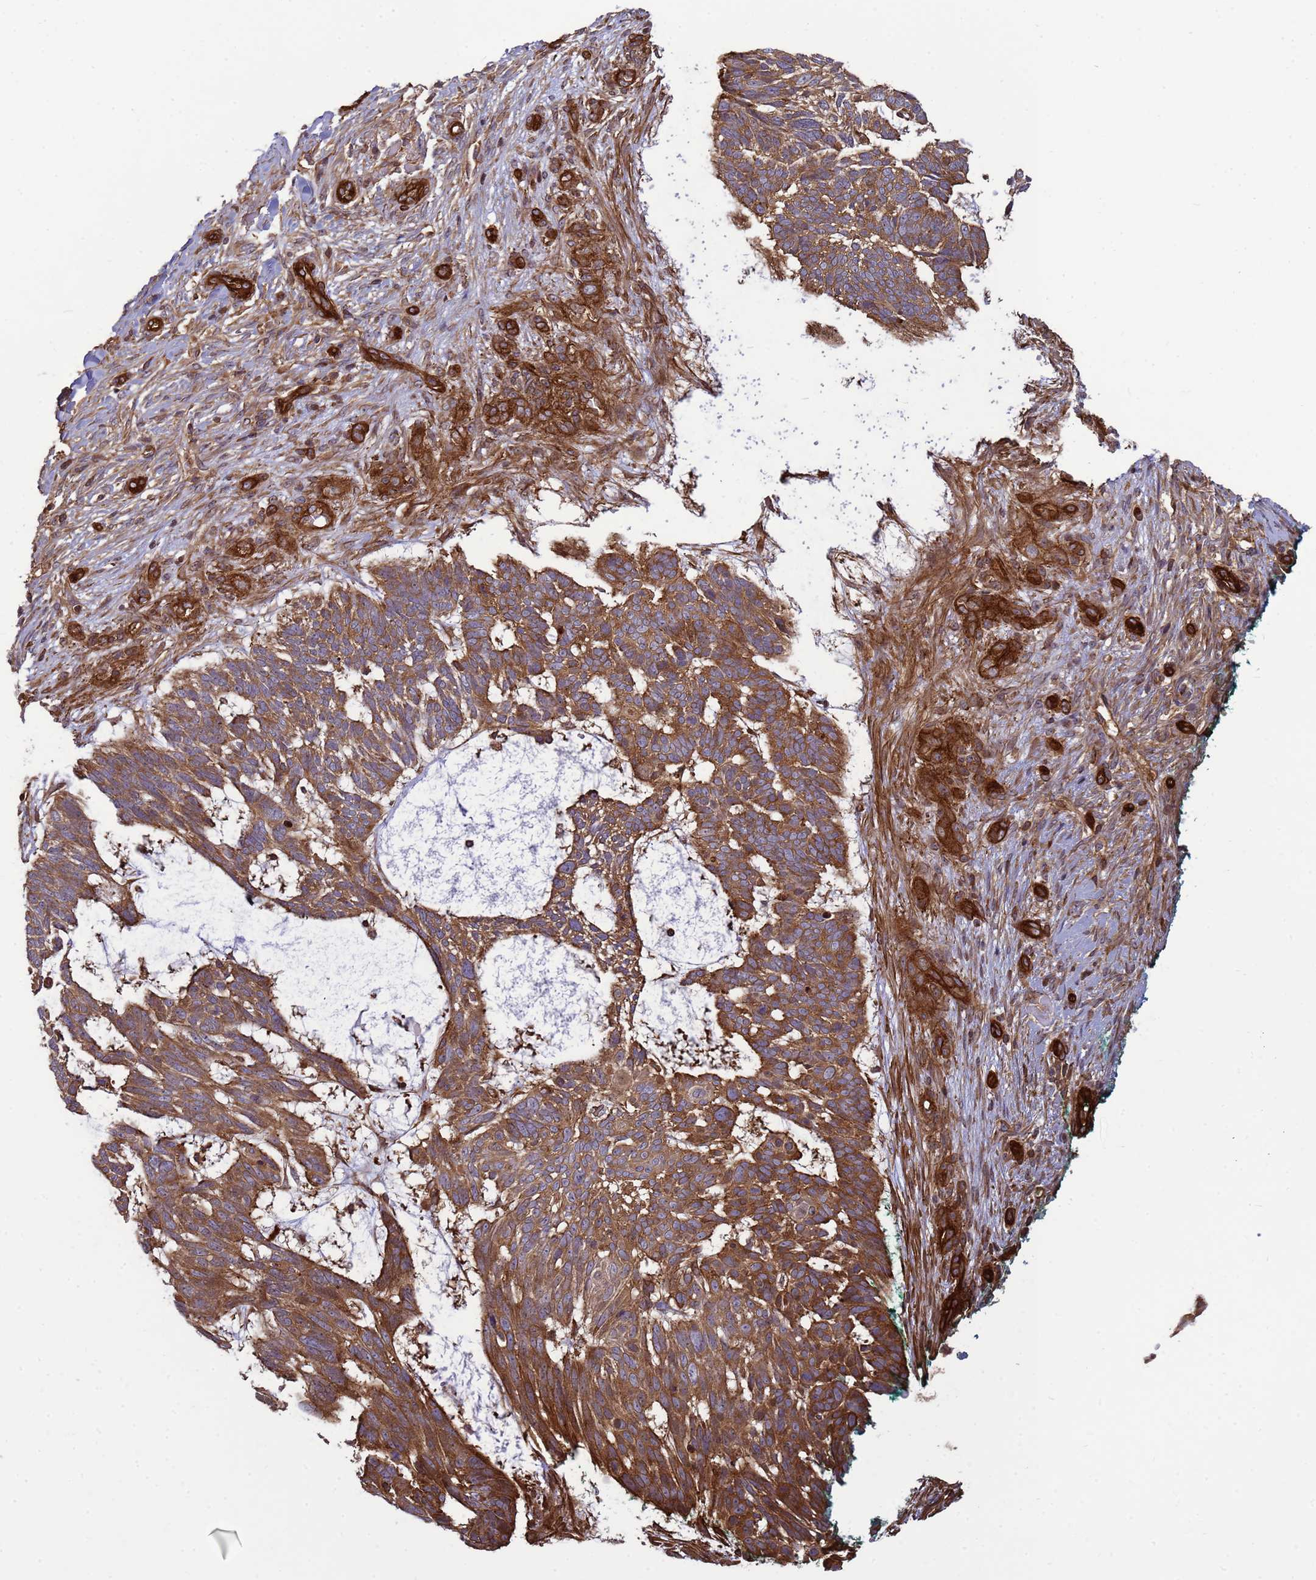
{"staining": {"intensity": "moderate", "quantity": ">75%", "location": "cytoplasmic/membranous"}, "tissue": "skin cancer", "cell_type": "Tumor cells", "image_type": "cancer", "snomed": [{"axis": "morphology", "description": "Basal cell carcinoma"}, {"axis": "topography", "description": "Skin"}], "caption": "This photomicrograph displays immunohistochemistry (IHC) staining of skin basal cell carcinoma, with medium moderate cytoplasmic/membranous staining in approximately >75% of tumor cells.", "gene": "CNOT1", "patient": {"sex": "male", "age": 88}}